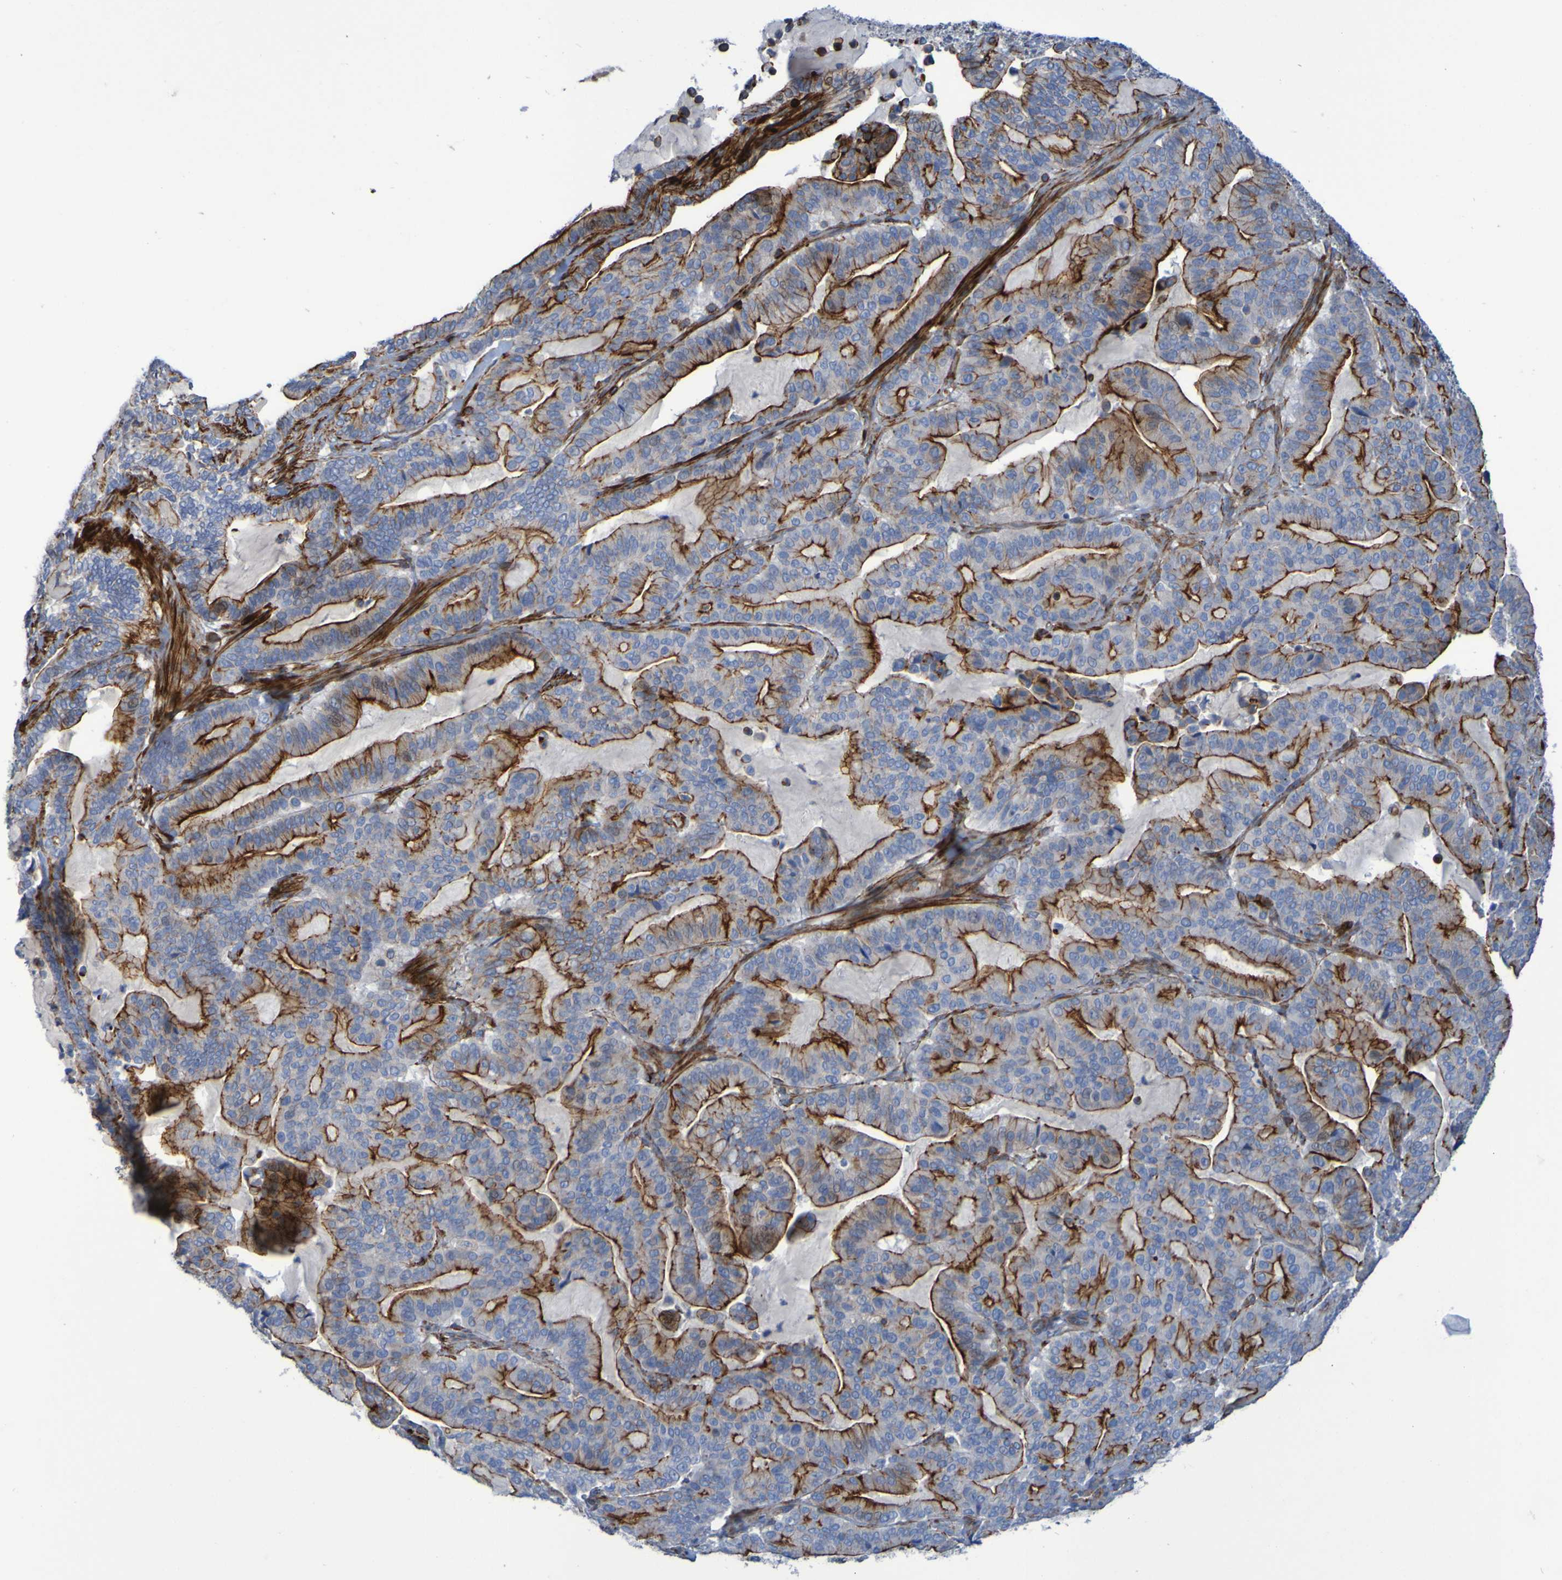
{"staining": {"intensity": "strong", "quantity": ">75%", "location": "cytoplasmic/membranous"}, "tissue": "pancreatic cancer", "cell_type": "Tumor cells", "image_type": "cancer", "snomed": [{"axis": "morphology", "description": "Adenocarcinoma, NOS"}, {"axis": "topography", "description": "Pancreas"}], "caption": "This photomicrograph shows immunohistochemistry (IHC) staining of human pancreatic adenocarcinoma, with high strong cytoplasmic/membranous expression in about >75% of tumor cells.", "gene": "RNF182", "patient": {"sex": "male", "age": 63}}